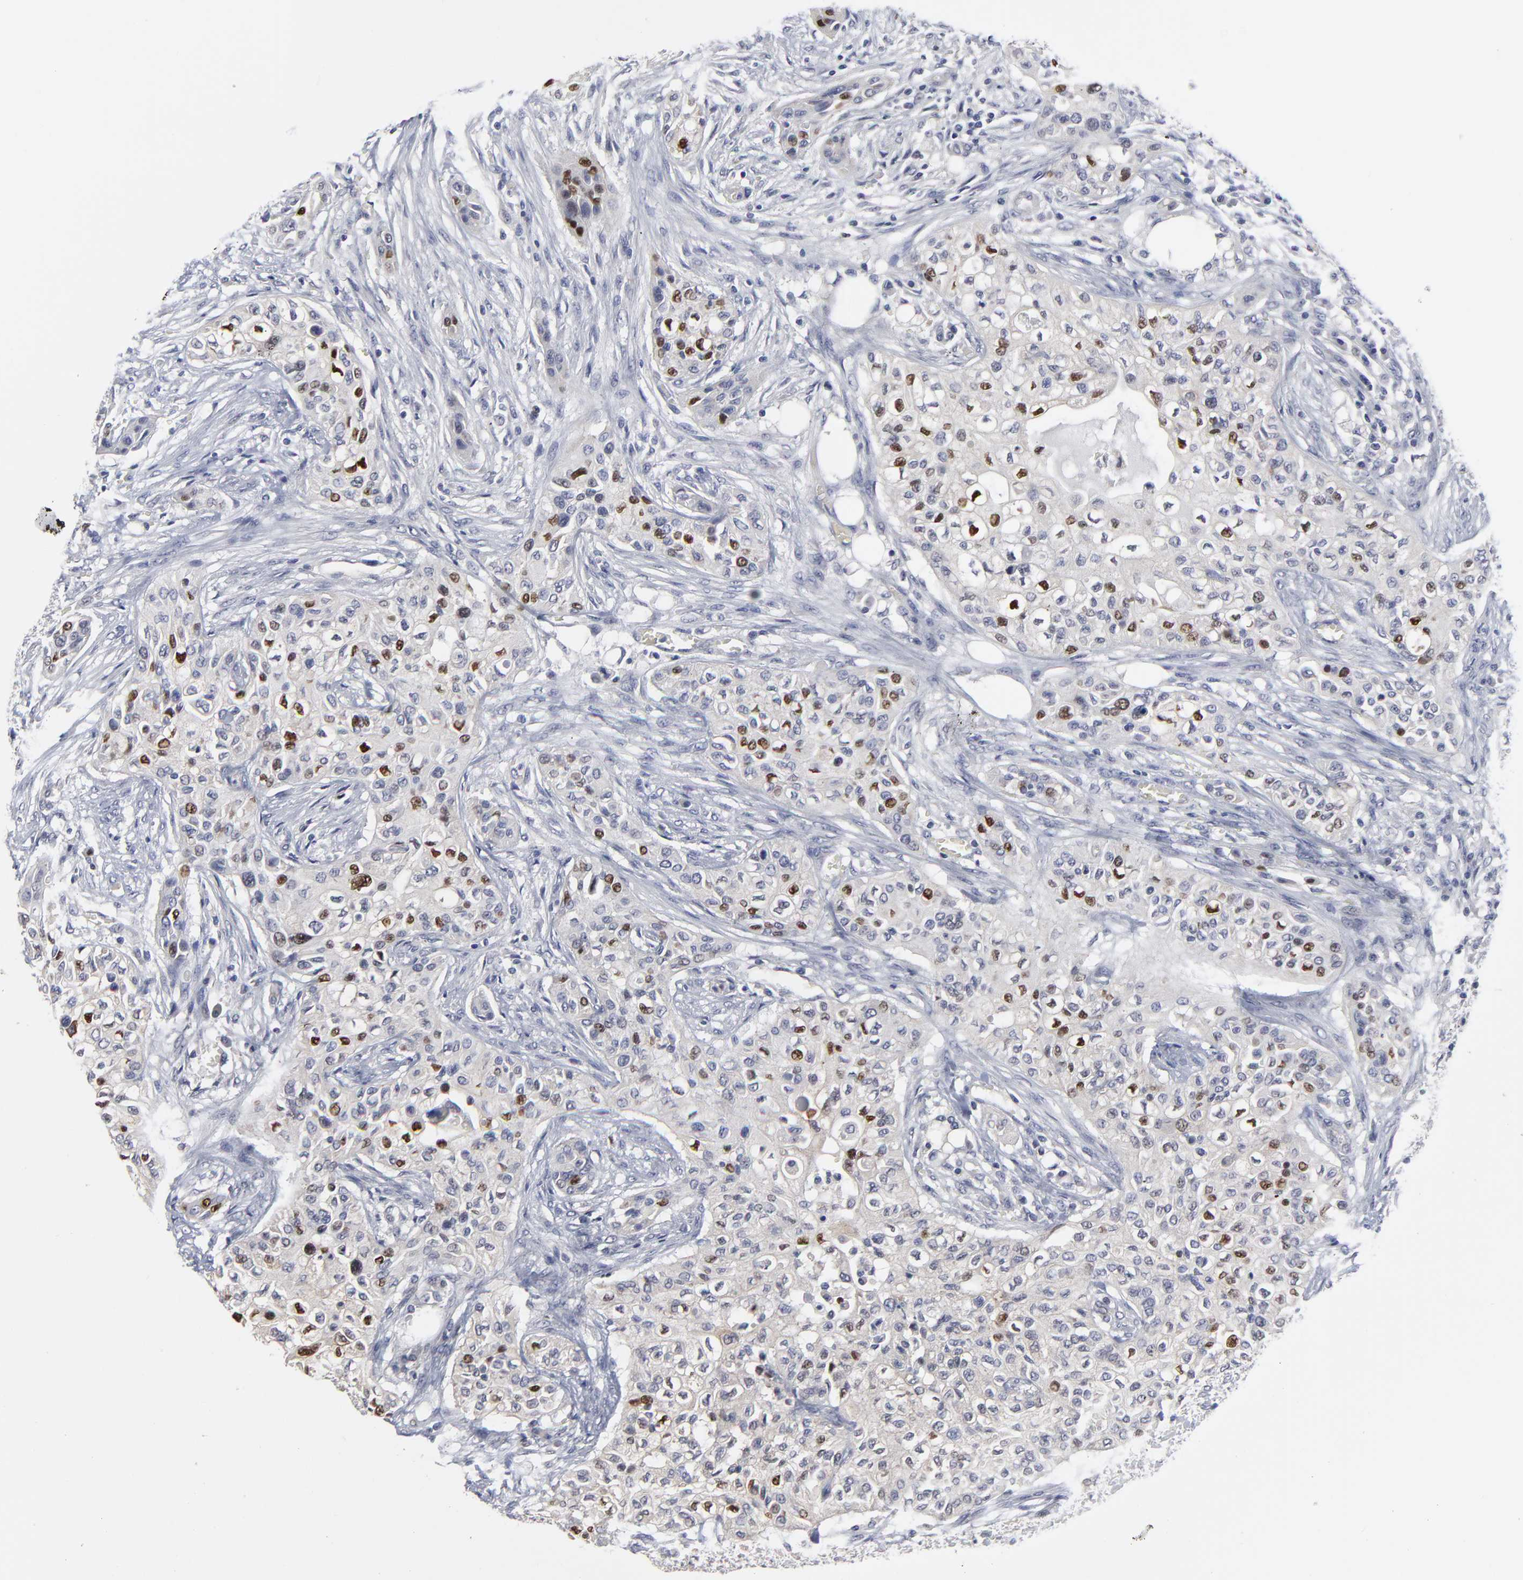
{"staining": {"intensity": "strong", "quantity": "25%-75%", "location": "nuclear"}, "tissue": "urothelial cancer", "cell_type": "Tumor cells", "image_type": "cancer", "snomed": [{"axis": "morphology", "description": "Urothelial carcinoma, High grade"}, {"axis": "topography", "description": "Urinary bladder"}], "caption": "Immunohistochemical staining of urothelial cancer demonstrates high levels of strong nuclear protein expression in about 25%-75% of tumor cells.", "gene": "MAGEA10", "patient": {"sex": "male", "age": 74}}